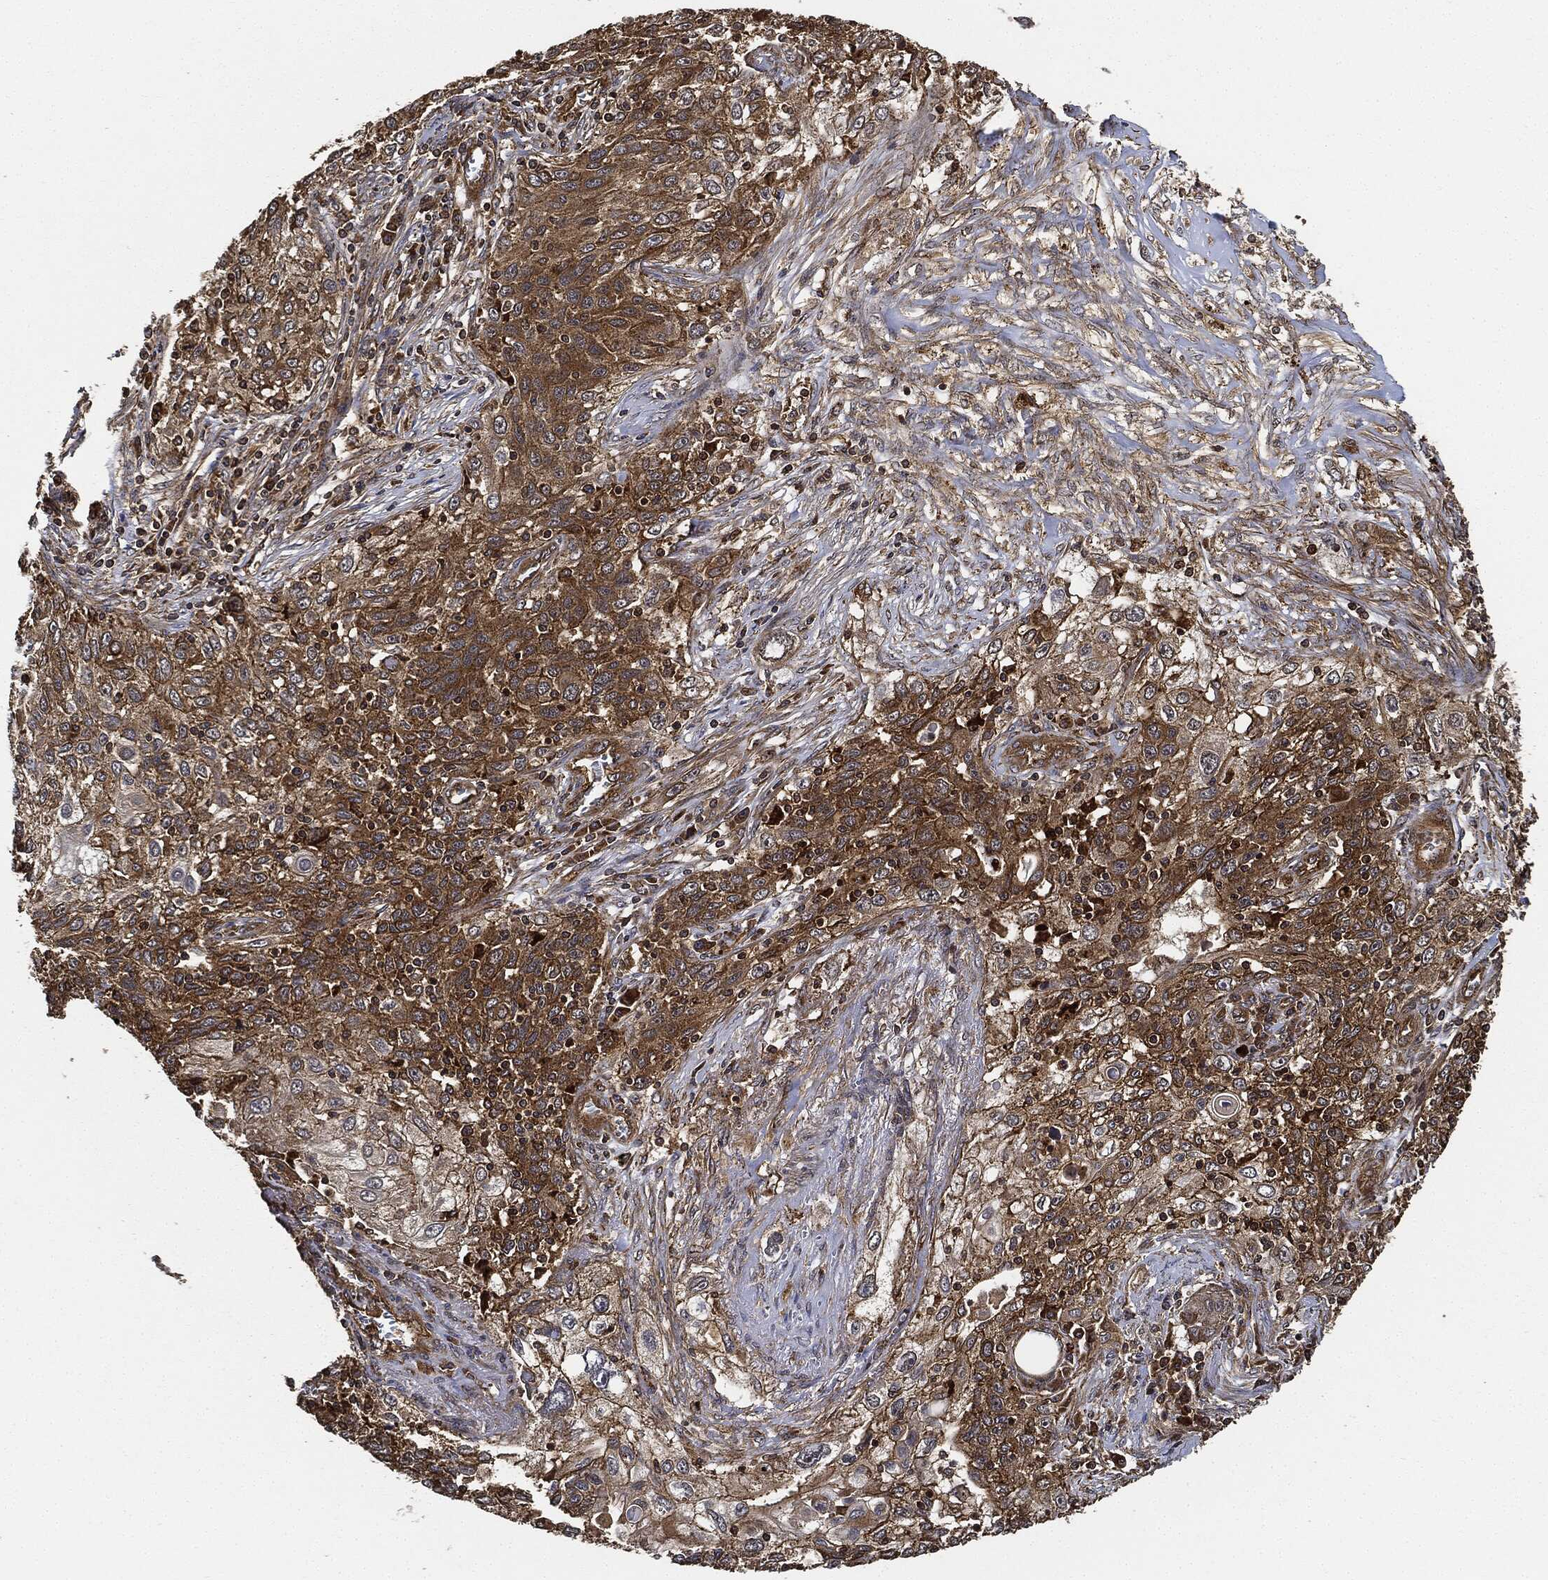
{"staining": {"intensity": "strong", "quantity": "25%-75%", "location": "cytoplasmic/membranous"}, "tissue": "lung cancer", "cell_type": "Tumor cells", "image_type": "cancer", "snomed": [{"axis": "morphology", "description": "Squamous cell carcinoma, NOS"}, {"axis": "topography", "description": "Lung"}], "caption": "Tumor cells show strong cytoplasmic/membranous positivity in approximately 25%-75% of cells in lung cancer.", "gene": "CEP290", "patient": {"sex": "female", "age": 69}}